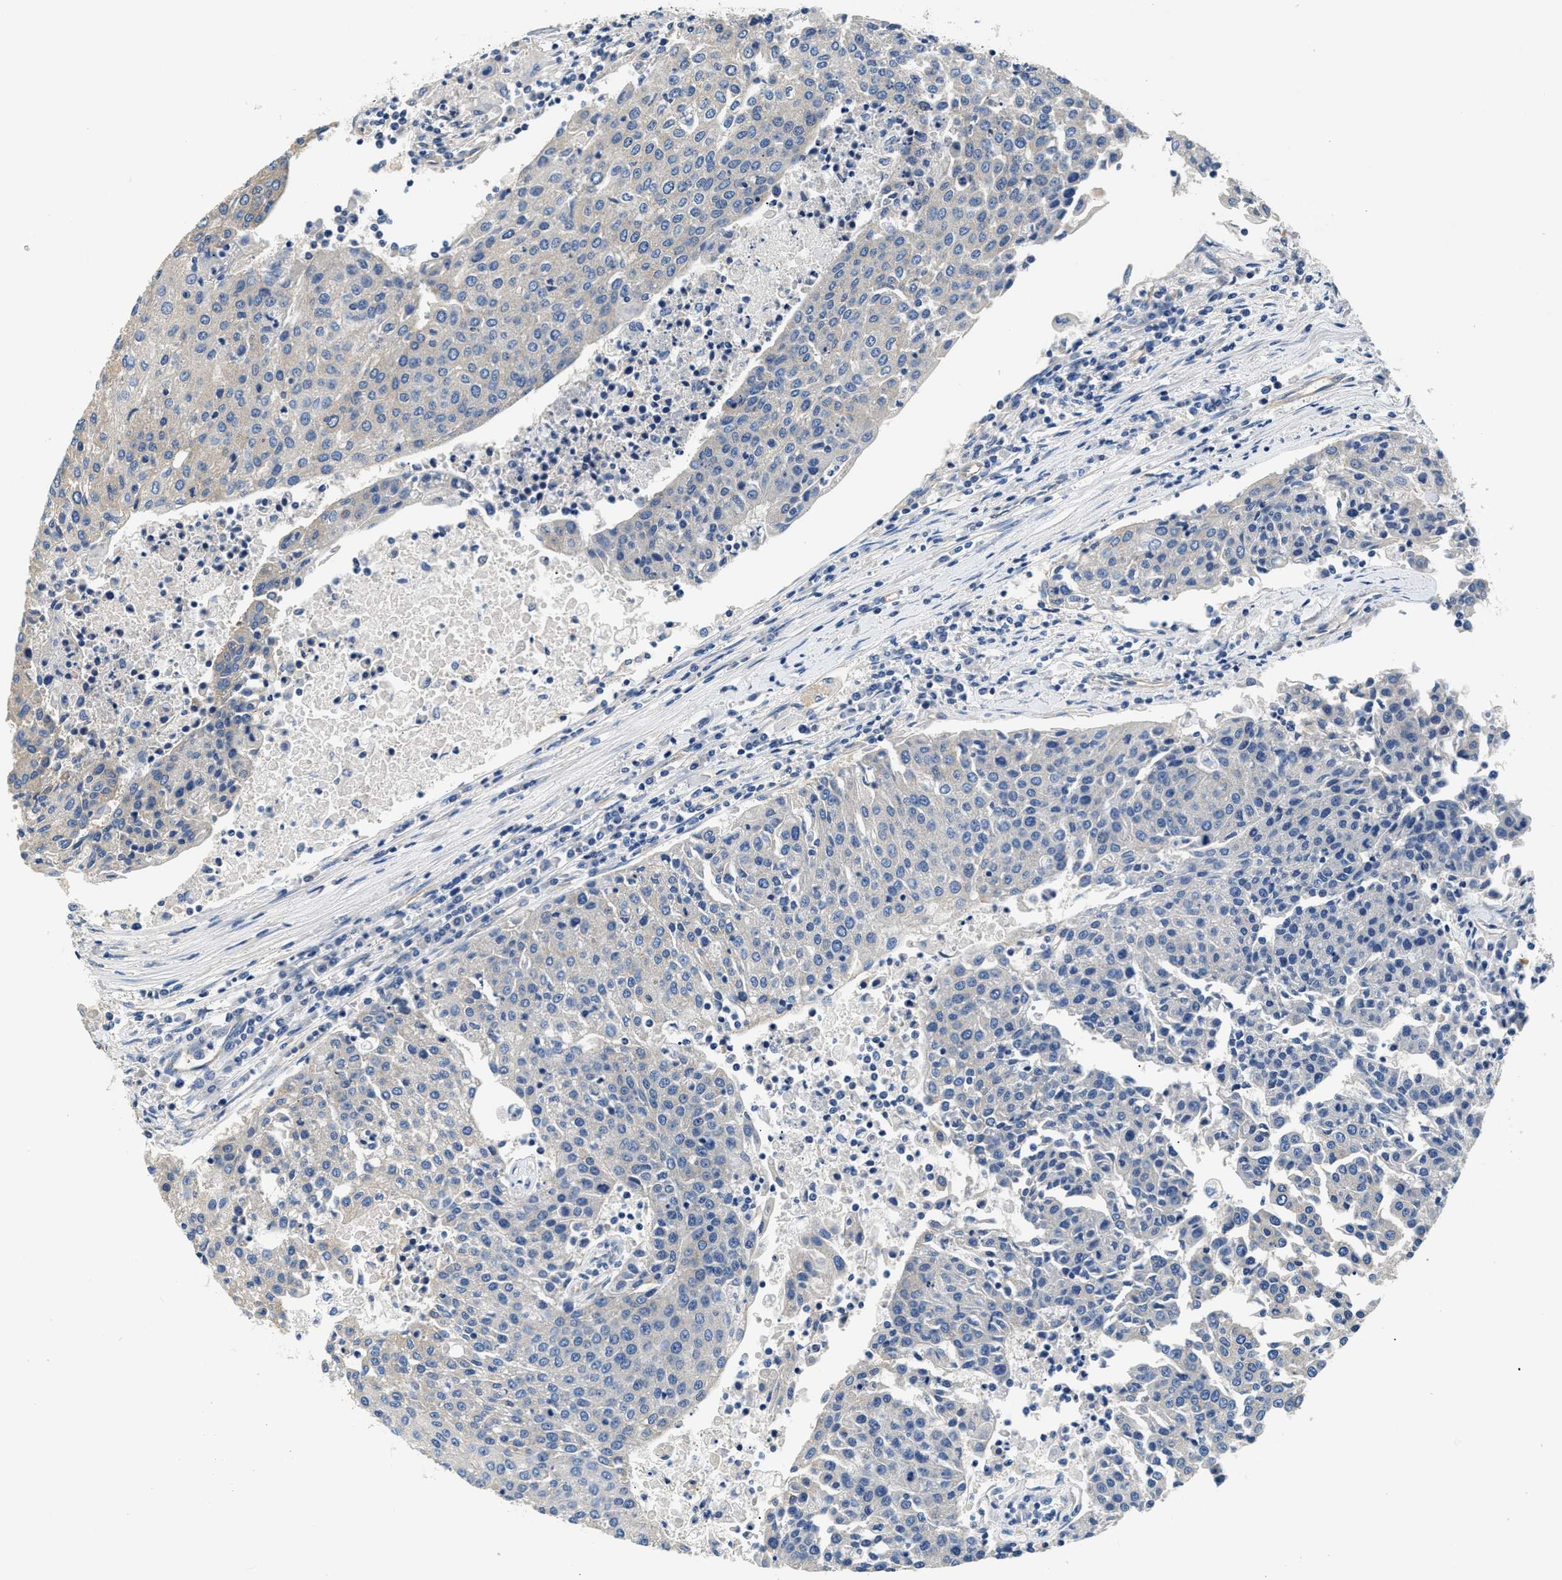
{"staining": {"intensity": "negative", "quantity": "none", "location": "none"}, "tissue": "urothelial cancer", "cell_type": "Tumor cells", "image_type": "cancer", "snomed": [{"axis": "morphology", "description": "Urothelial carcinoma, High grade"}, {"axis": "topography", "description": "Urinary bladder"}], "caption": "An immunohistochemistry (IHC) histopathology image of urothelial cancer is shown. There is no staining in tumor cells of urothelial cancer. (Immunohistochemistry, brightfield microscopy, high magnification).", "gene": "CSDE1", "patient": {"sex": "female", "age": 85}}